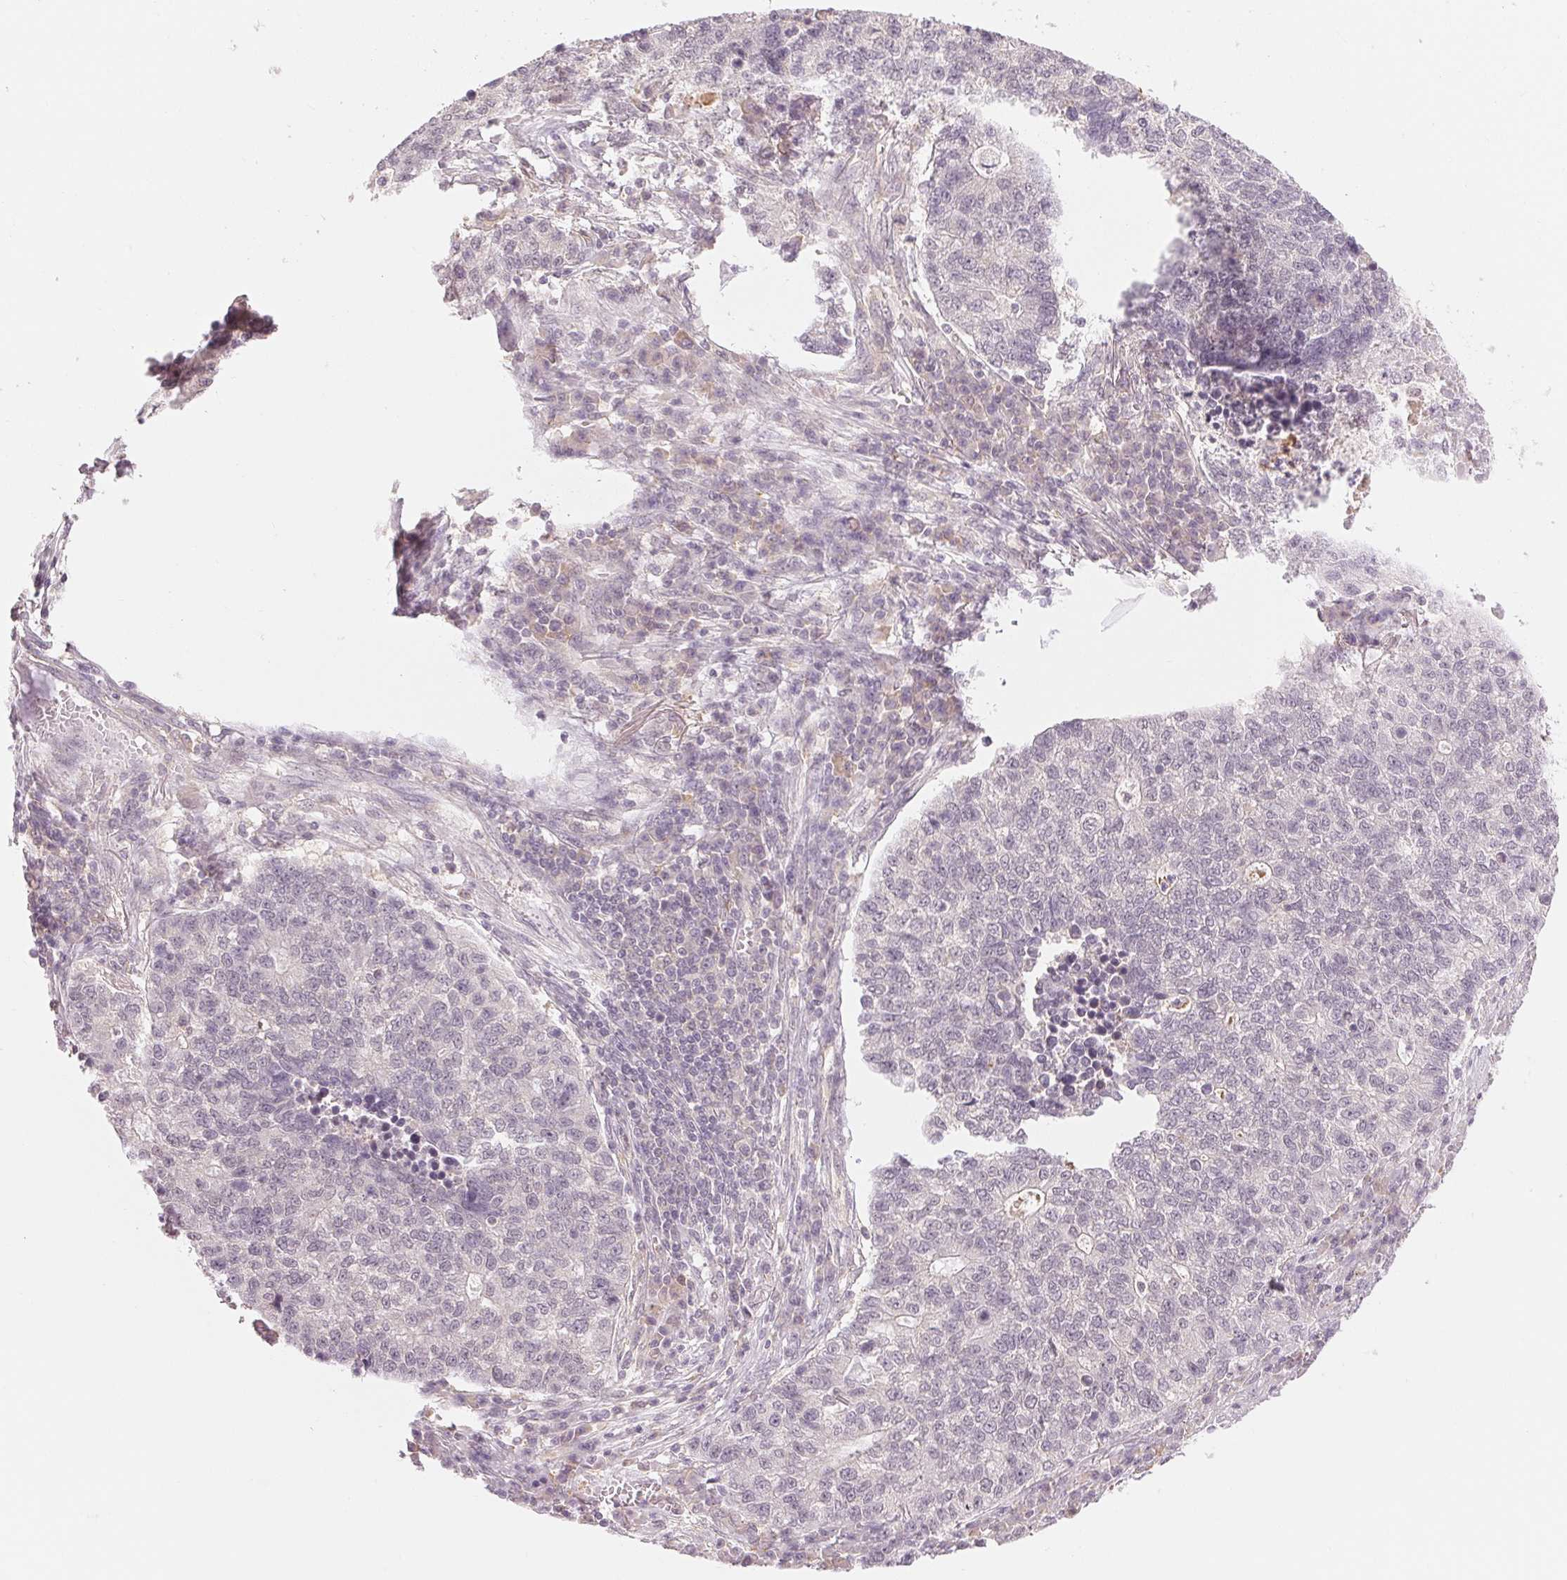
{"staining": {"intensity": "negative", "quantity": "none", "location": "none"}, "tissue": "lung cancer", "cell_type": "Tumor cells", "image_type": "cancer", "snomed": [{"axis": "morphology", "description": "Adenocarcinoma, NOS"}, {"axis": "topography", "description": "Lung"}], "caption": "Lung cancer was stained to show a protein in brown. There is no significant staining in tumor cells.", "gene": "KPRP", "patient": {"sex": "male", "age": 57}}